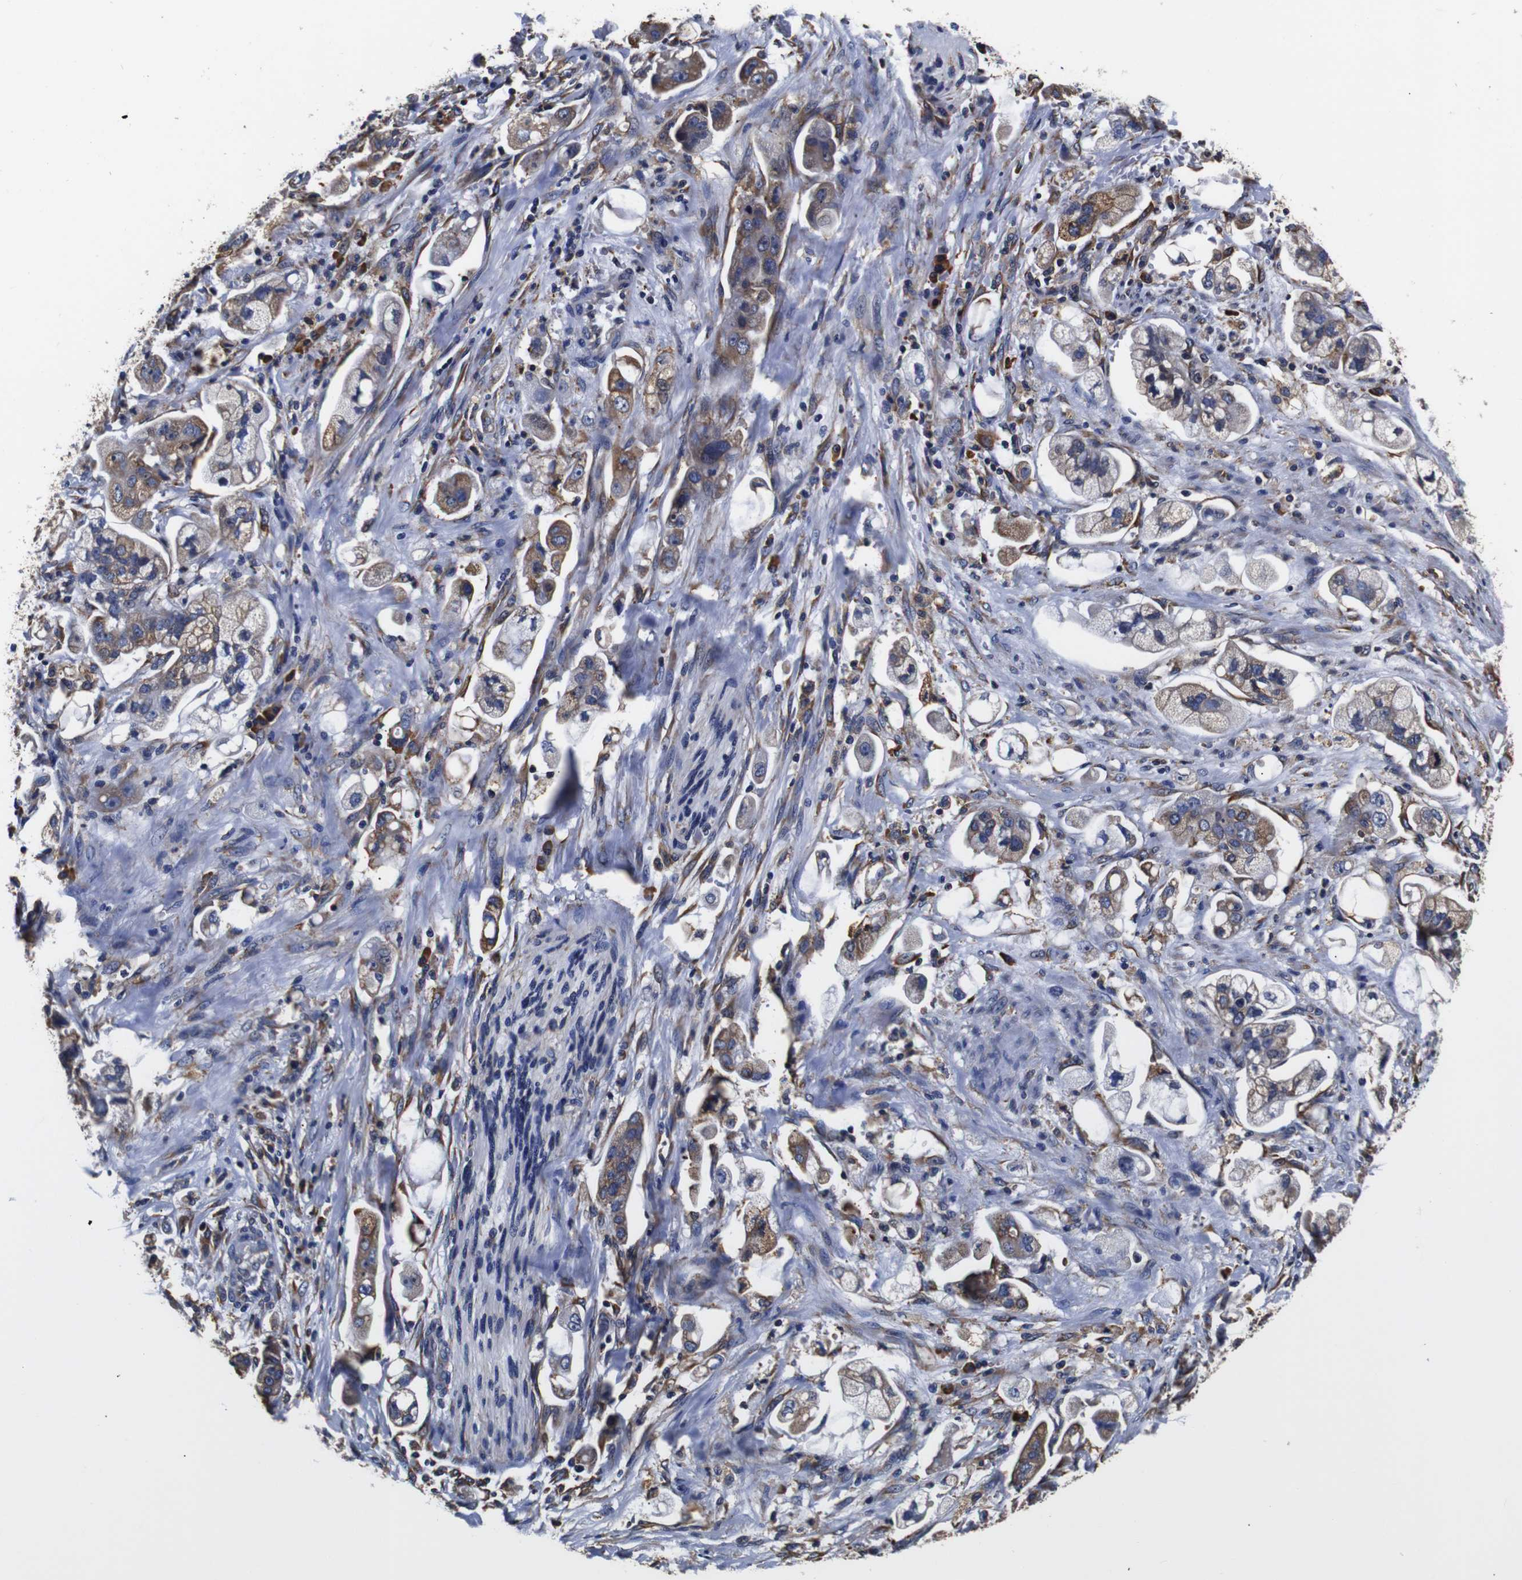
{"staining": {"intensity": "moderate", "quantity": ">75%", "location": "cytoplasmic/membranous"}, "tissue": "stomach cancer", "cell_type": "Tumor cells", "image_type": "cancer", "snomed": [{"axis": "morphology", "description": "Adenocarcinoma, NOS"}, {"axis": "topography", "description": "Stomach"}], "caption": "Moderate cytoplasmic/membranous protein positivity is identified in approximately >75% of tumor cells in stomach cancer (adenocarcinoma). The staining is performed using DAB brown chromogen to label protein expression. The nuclei are counter-stained blue using hematoxylin.", "gene": "PPIB", "patient": {"sex": "male", "age": 62}}